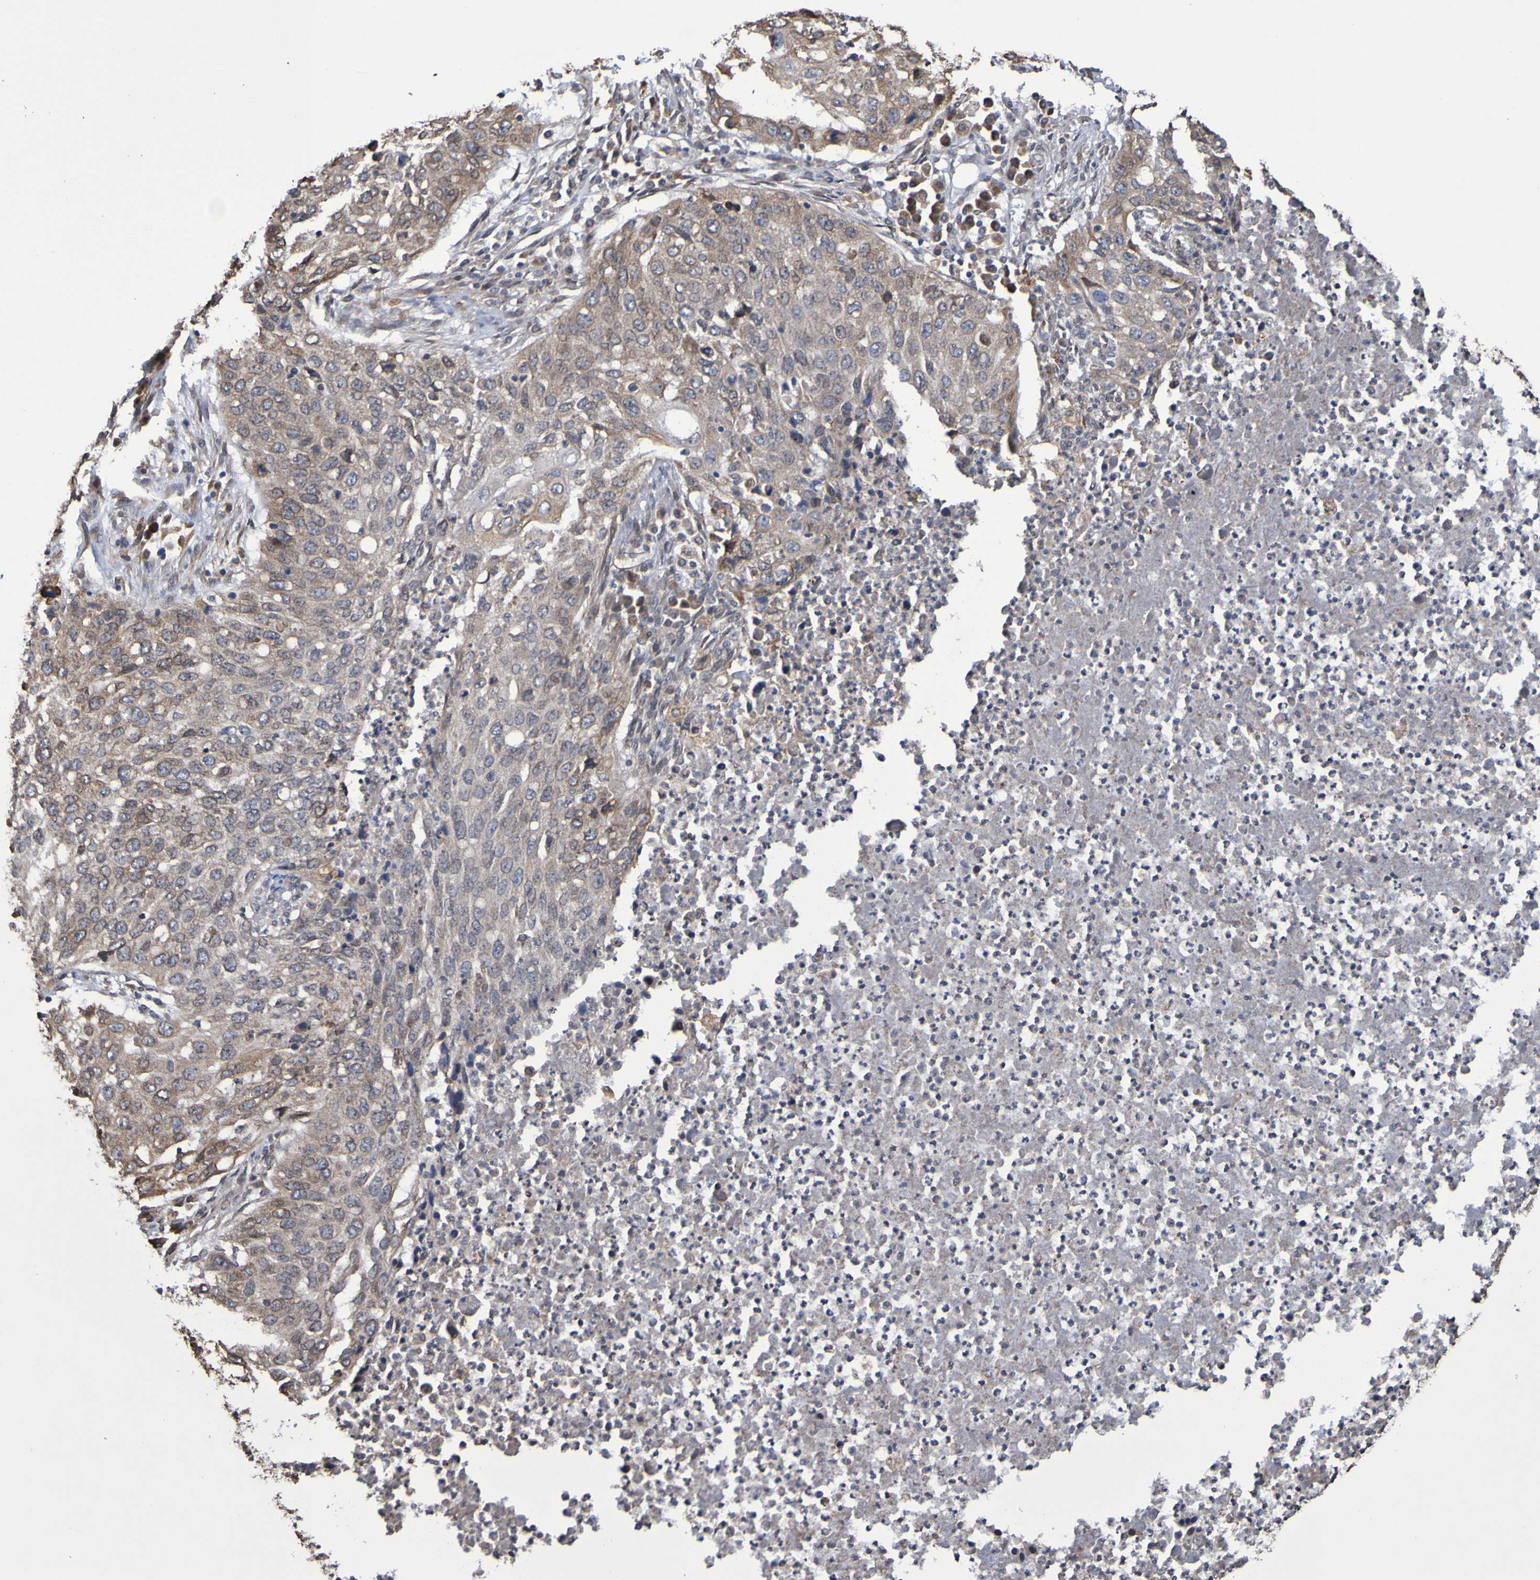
{"staining": {"intensity": "weak", "quantity": ">75%", "location": "cytoplasmic/membranous"}, "tissue": "lung cancer", "cell_type": "Tumor cells", "image_type": "cancer", "snomed": [{"axis": "morphology", "description": "Squamous cell carcinoma, NOS"}, {"axis": "topography", "description": "Lung"}], "caption": "High-magnification brightfield microscopy of lung cancer stained with DAB (brown) and counterstained with hematoxylin (blue). tumor cells exhibit weak cytoplasmic/membranous expression is seen in approximately>75% of cells. (DAB (3,3'-diaminobenzidine) = brown stain, brightfield microscopy at high magnification).", "gene": "RAB11A", "patient": {"sex": "female", "age": 63}}